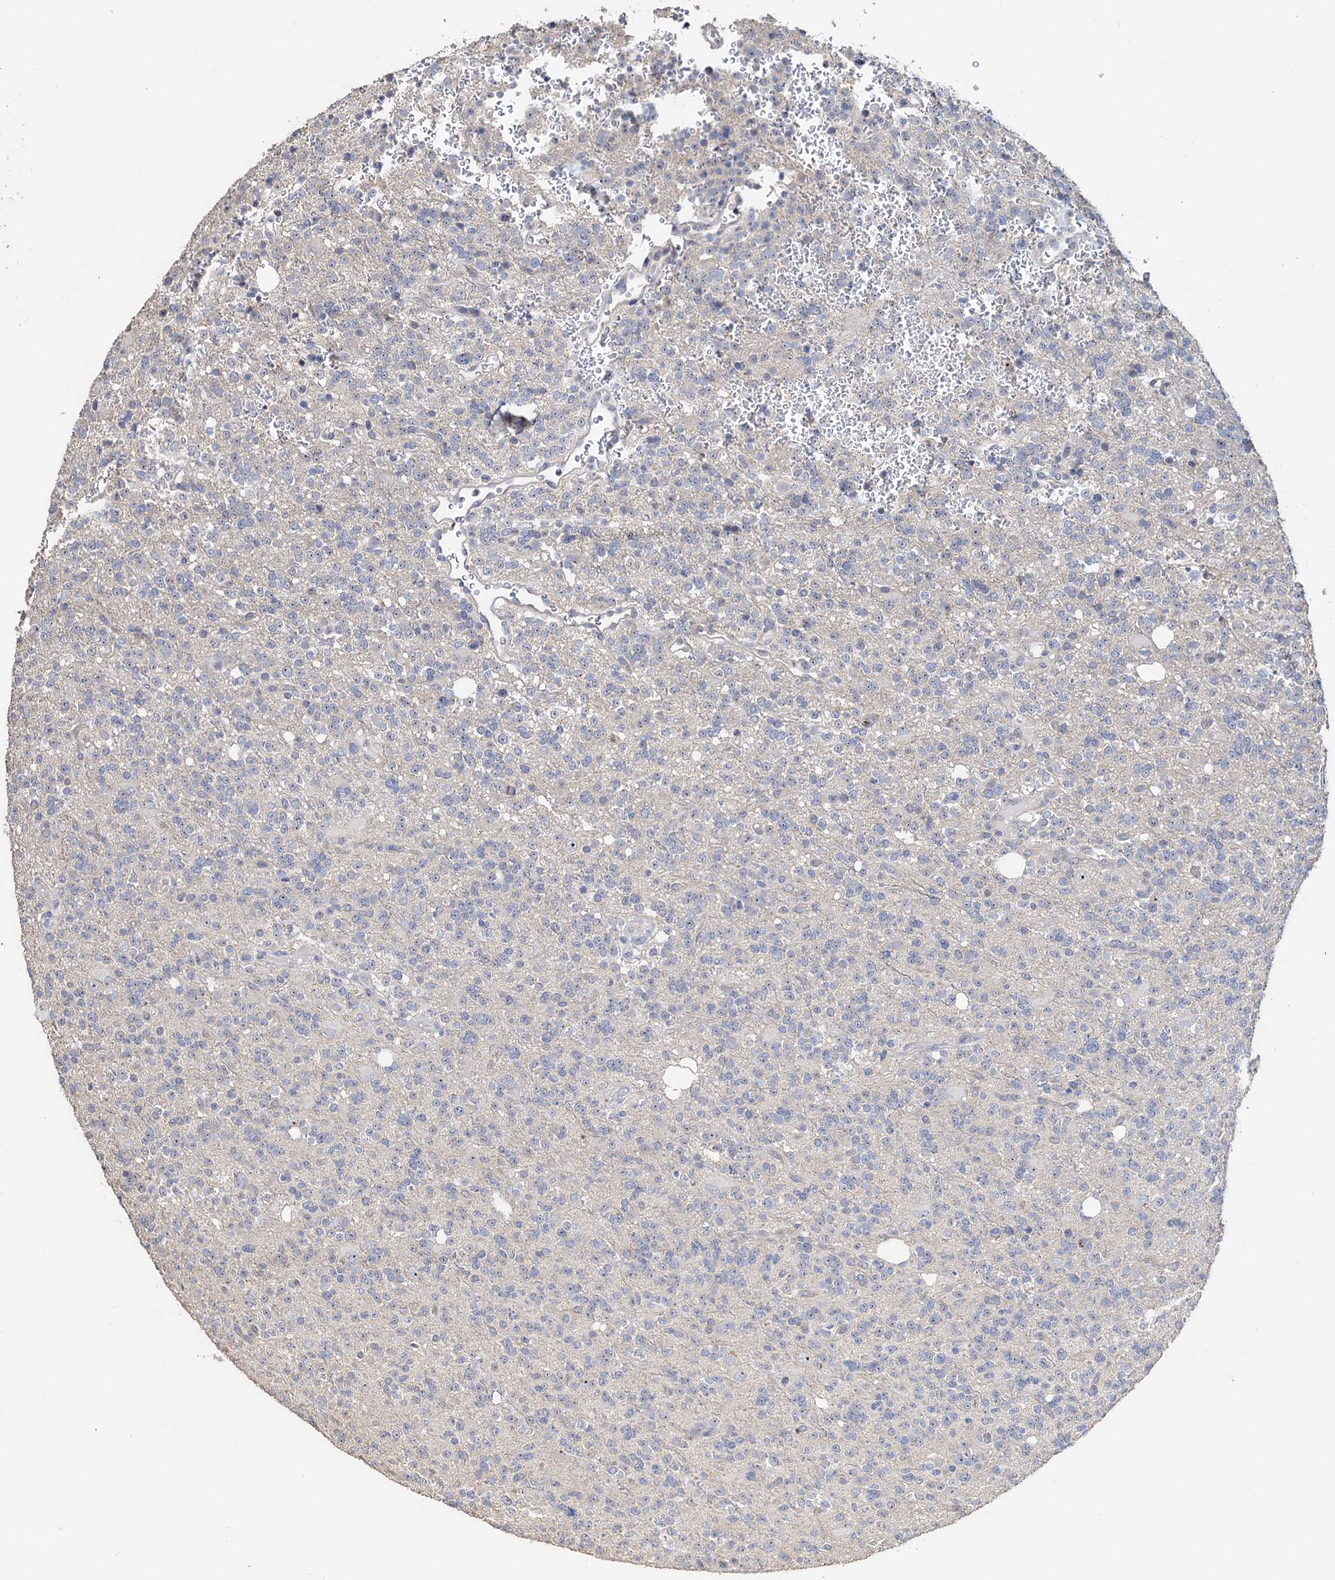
{"staining": {"intensity": "negative", "quantity": "none", "location": "none"}, "tissue": "glioma", "cell_type": "Tumor cells", "image_type": "cancer", "snomed": [{"axis": "morphology", "description": "Glioma, malignant, High grade"}, {"axis": "topography", "description": "Brain"}], "caption": "This is a micrograph of immunohistochemistry staining of glioma, which shows no staining in tumor cells. Brightfield microscopy of IHC stained with DAB (3,3'-diaminobenzidine) (brown) and hematoxylin (blue), captured at high magnification.", "gene": "C2CD3", "patient": {"sex": "female", "age": 62}}